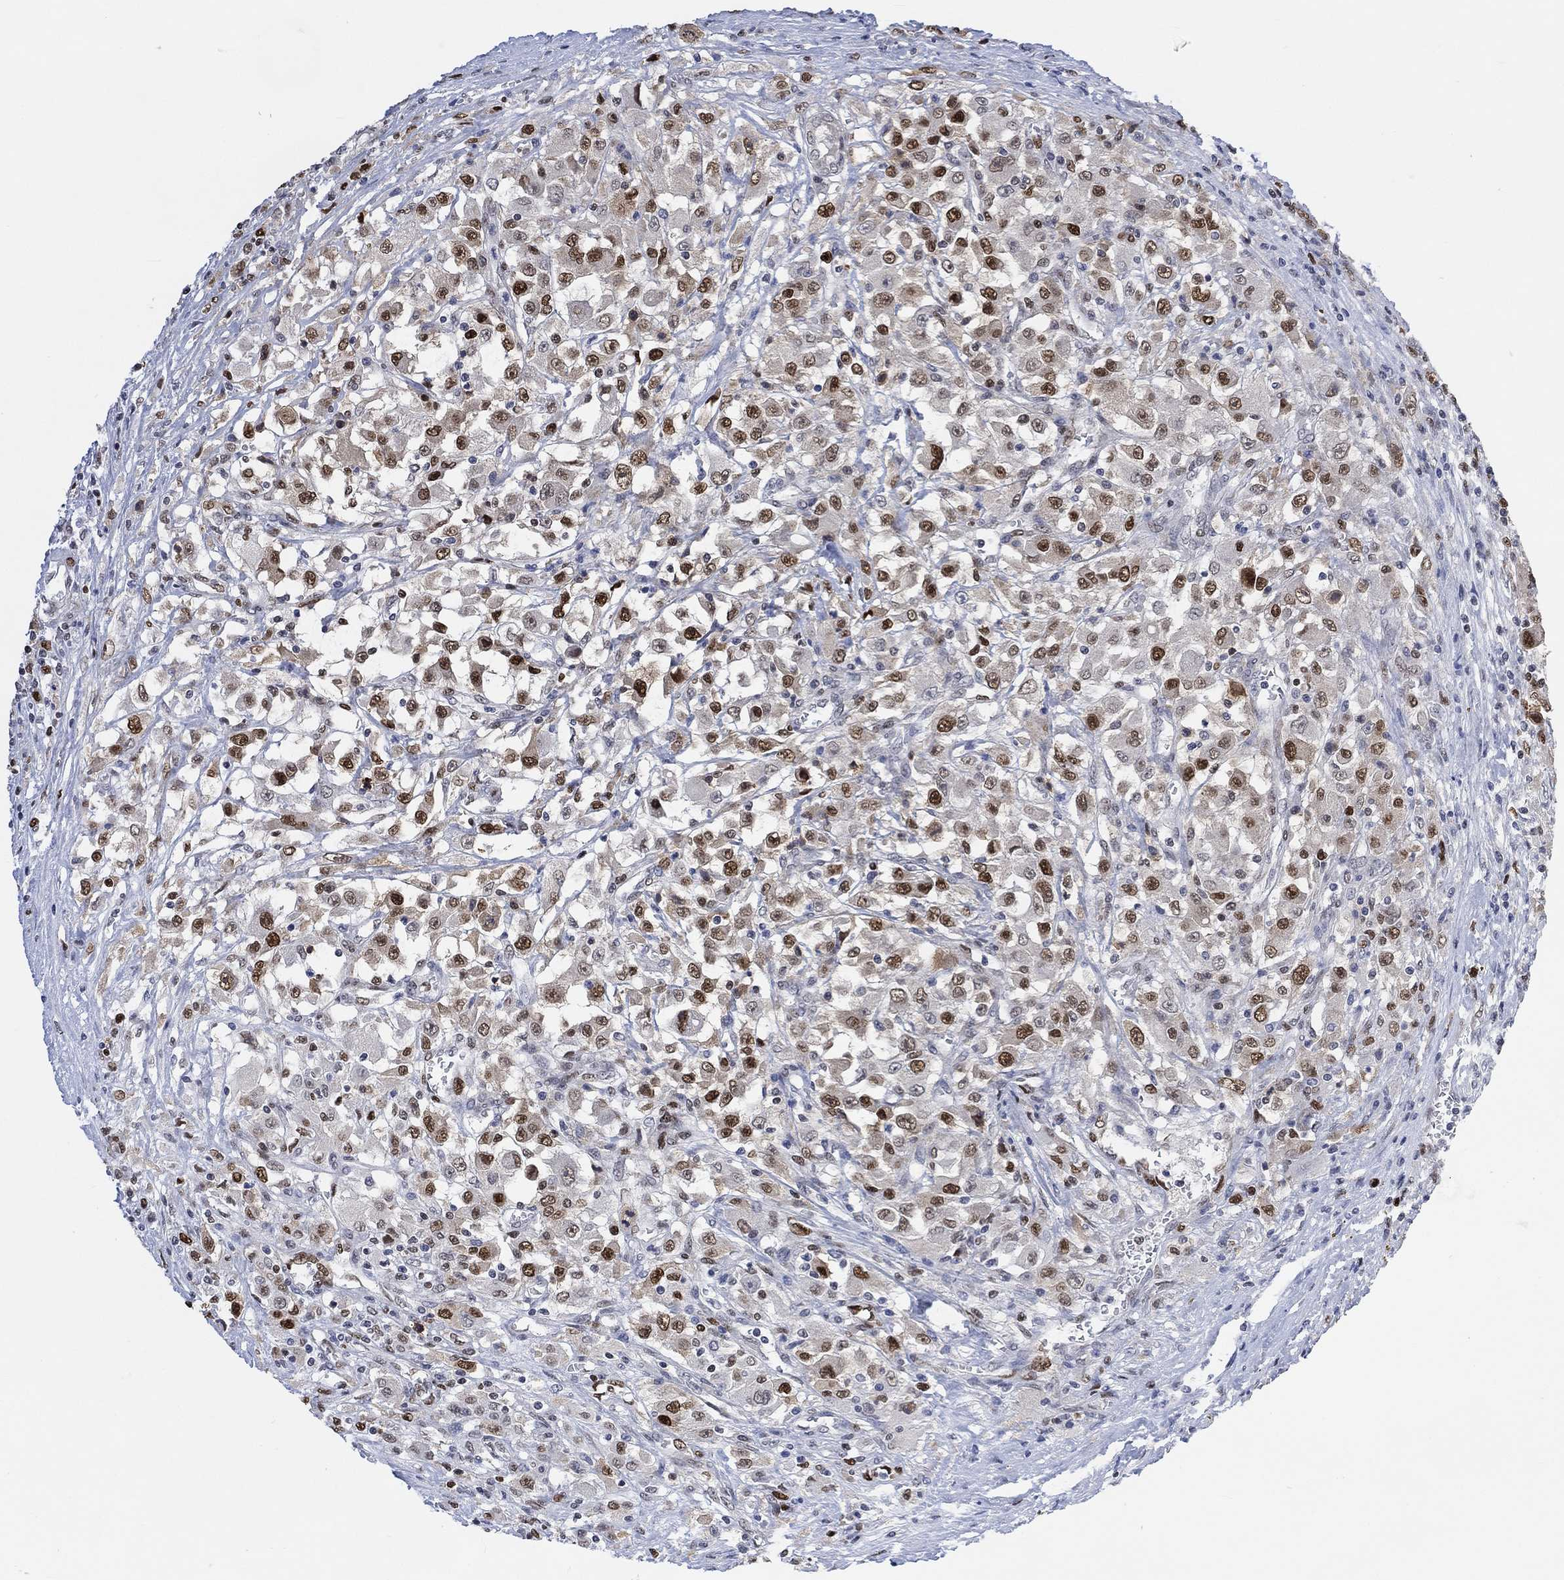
{"staining": {"intensity": "strong", "quantity": "25%-75%", "location": "nuclear"}, "tissue": "renal cancer", "cell_type": "Tumor cells", "image_type": "cancer", "snomed": [{"axis": "morphology", "description": "Adenocarcinoma, NOS"}, {"axis": "topography", "description": "Kidney"}], "caption": "Protein analysis of renal cancer tissue shows strong nuclear expression in about 25%-75% of tumor cells.", "gene": "RAD54L2", "patient": {"sex": "female", "age": 67}}